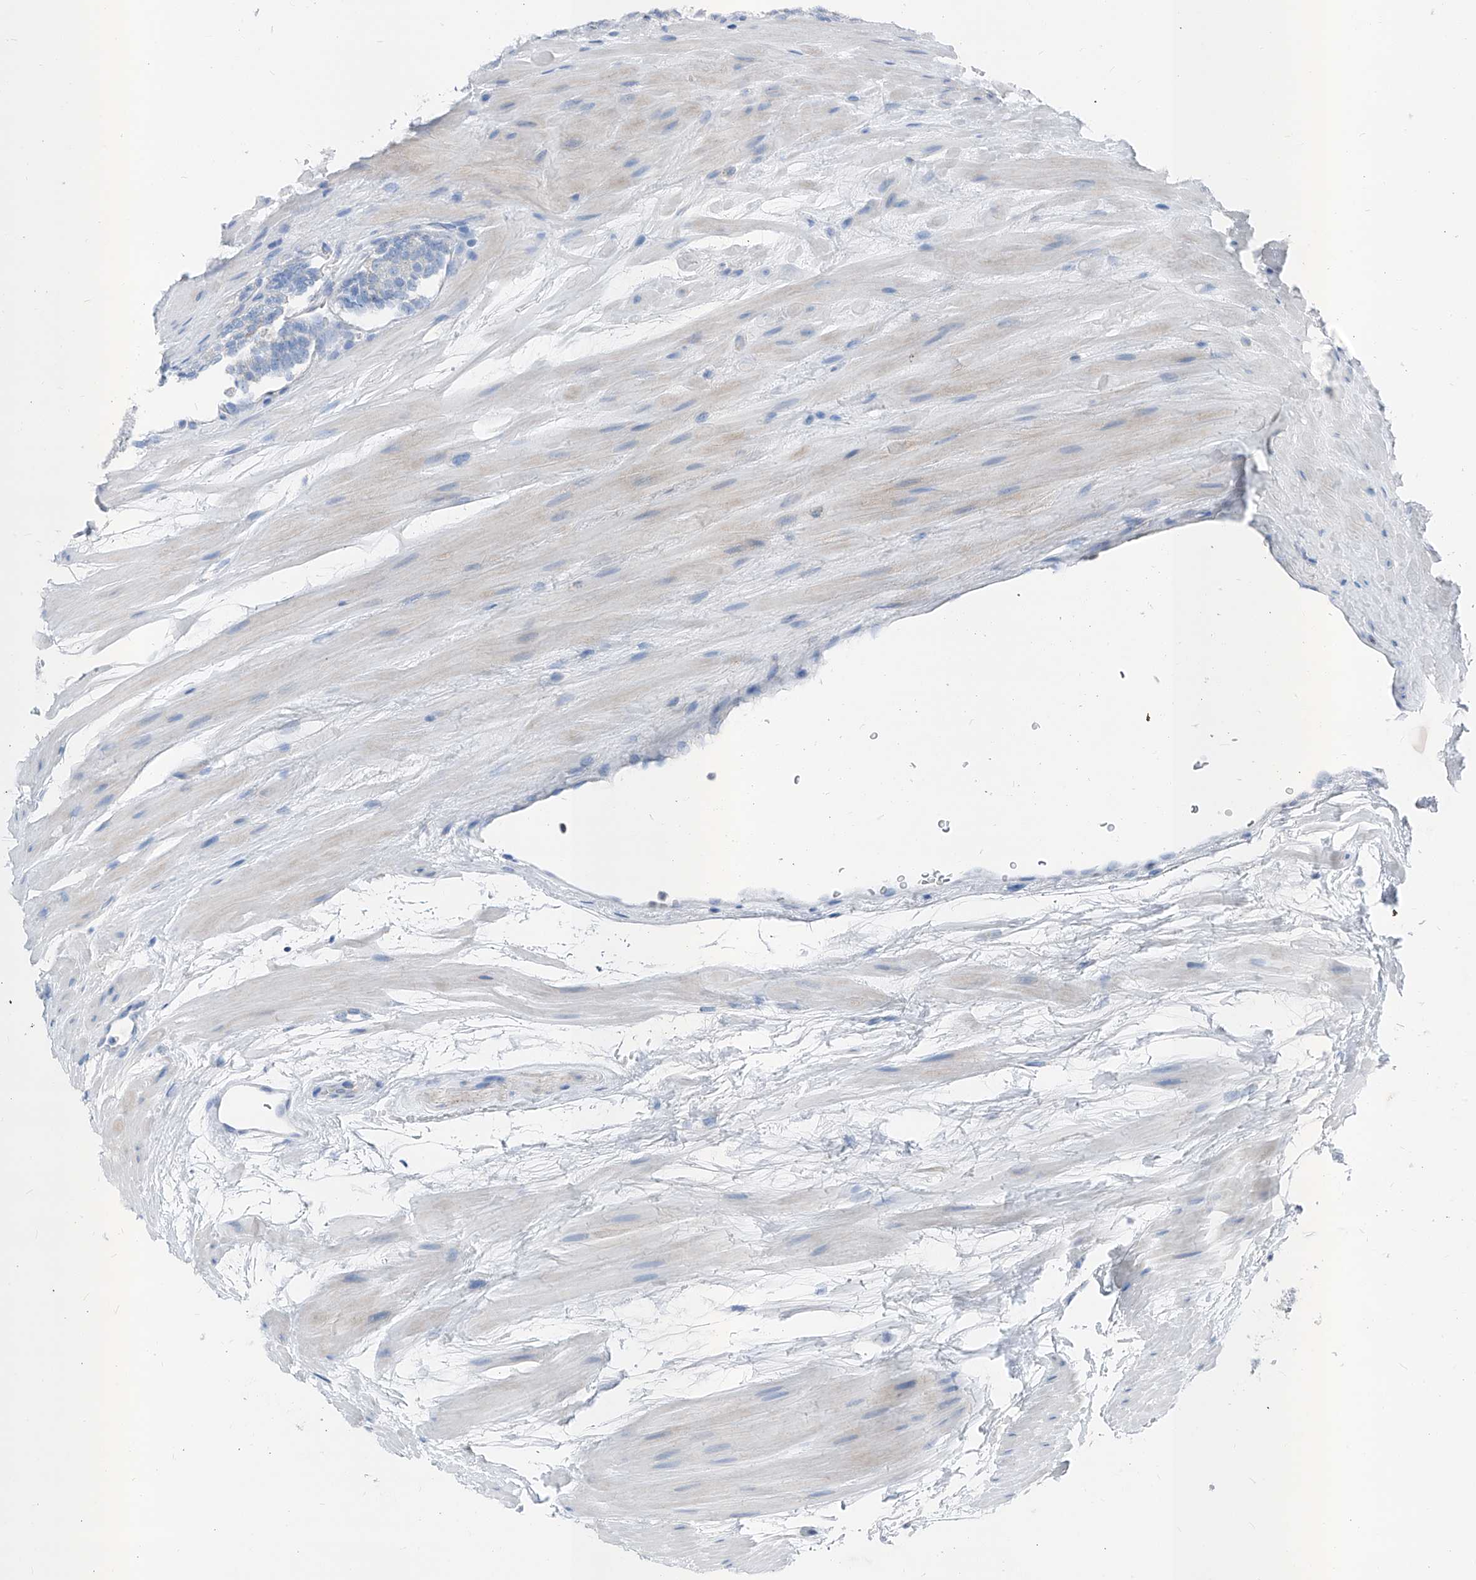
{"staining": {"intensity": "weak", "quantity": "<25%", "location": "cytoplasmic/membranous"}, "tissue": "prostate cancer", "cell_type": "Tumor cells", "image_type": "cancer", "snomed": [{"axis": "morphology", "description": "Adenocarcinoma, High grade"}, {"axis": "topography", "description": "Prostate"}], "caption": "The photomicrograph demonstrates no significant positivity in tumor cells of prostate high-grade adenocarcinoma. The staining is performed using DAB brown chromogen with nuclei counter-stained in using hematoxylin.", "gene": "AGPS", "patient": {"sex": "male", "age": 56}}